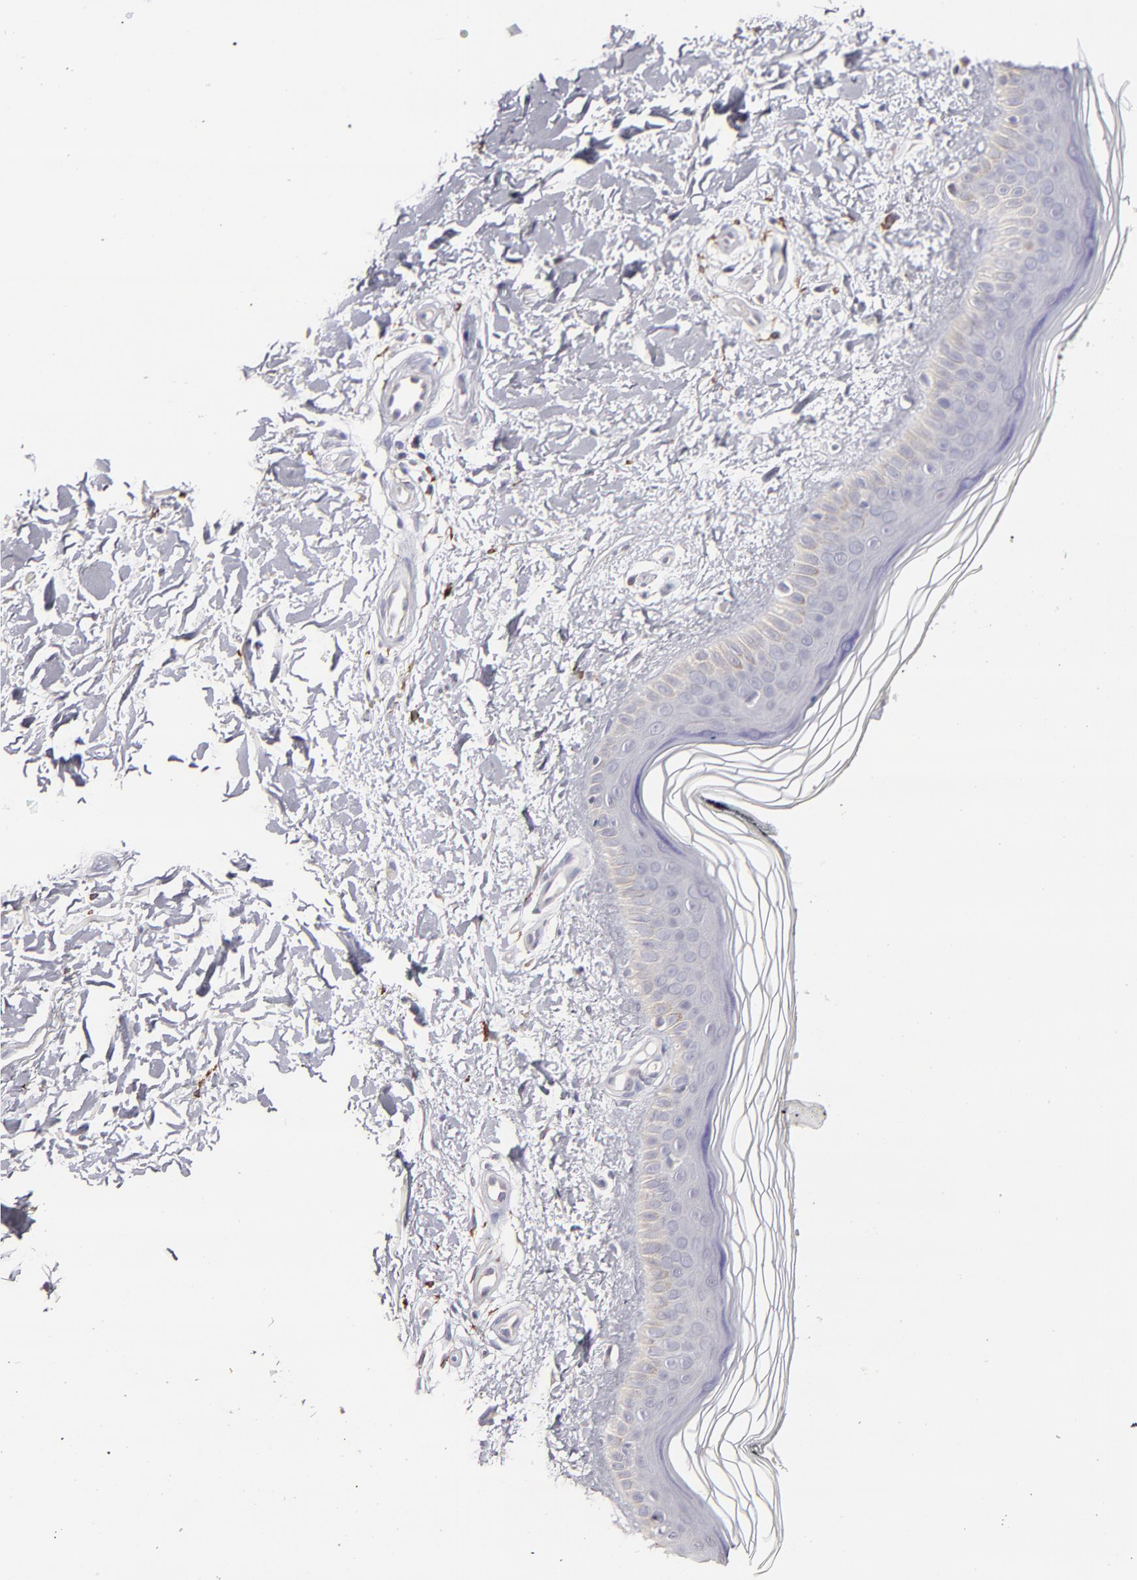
{"staining": {"intensity": "negative", "quantity": "none", "location": "none"}, "tissue": "skin", "cell_type": "Fibroblasts", "image_type": "normal", "snomed": [{"axis": "morphology", "description": "Normal tissue, NOS"}, {"axis": "topography", "description": "Skin"}], "caption": "Immunohistochemical staining of normal human skin exhibits no significant positivity in fibroblasts. (DAB (3,3'-diaminobenzidine) immunohistochemistry (IHC), high magnification).", "gene": "GLDC", "patient": {"sex": "female", "age": 19}}